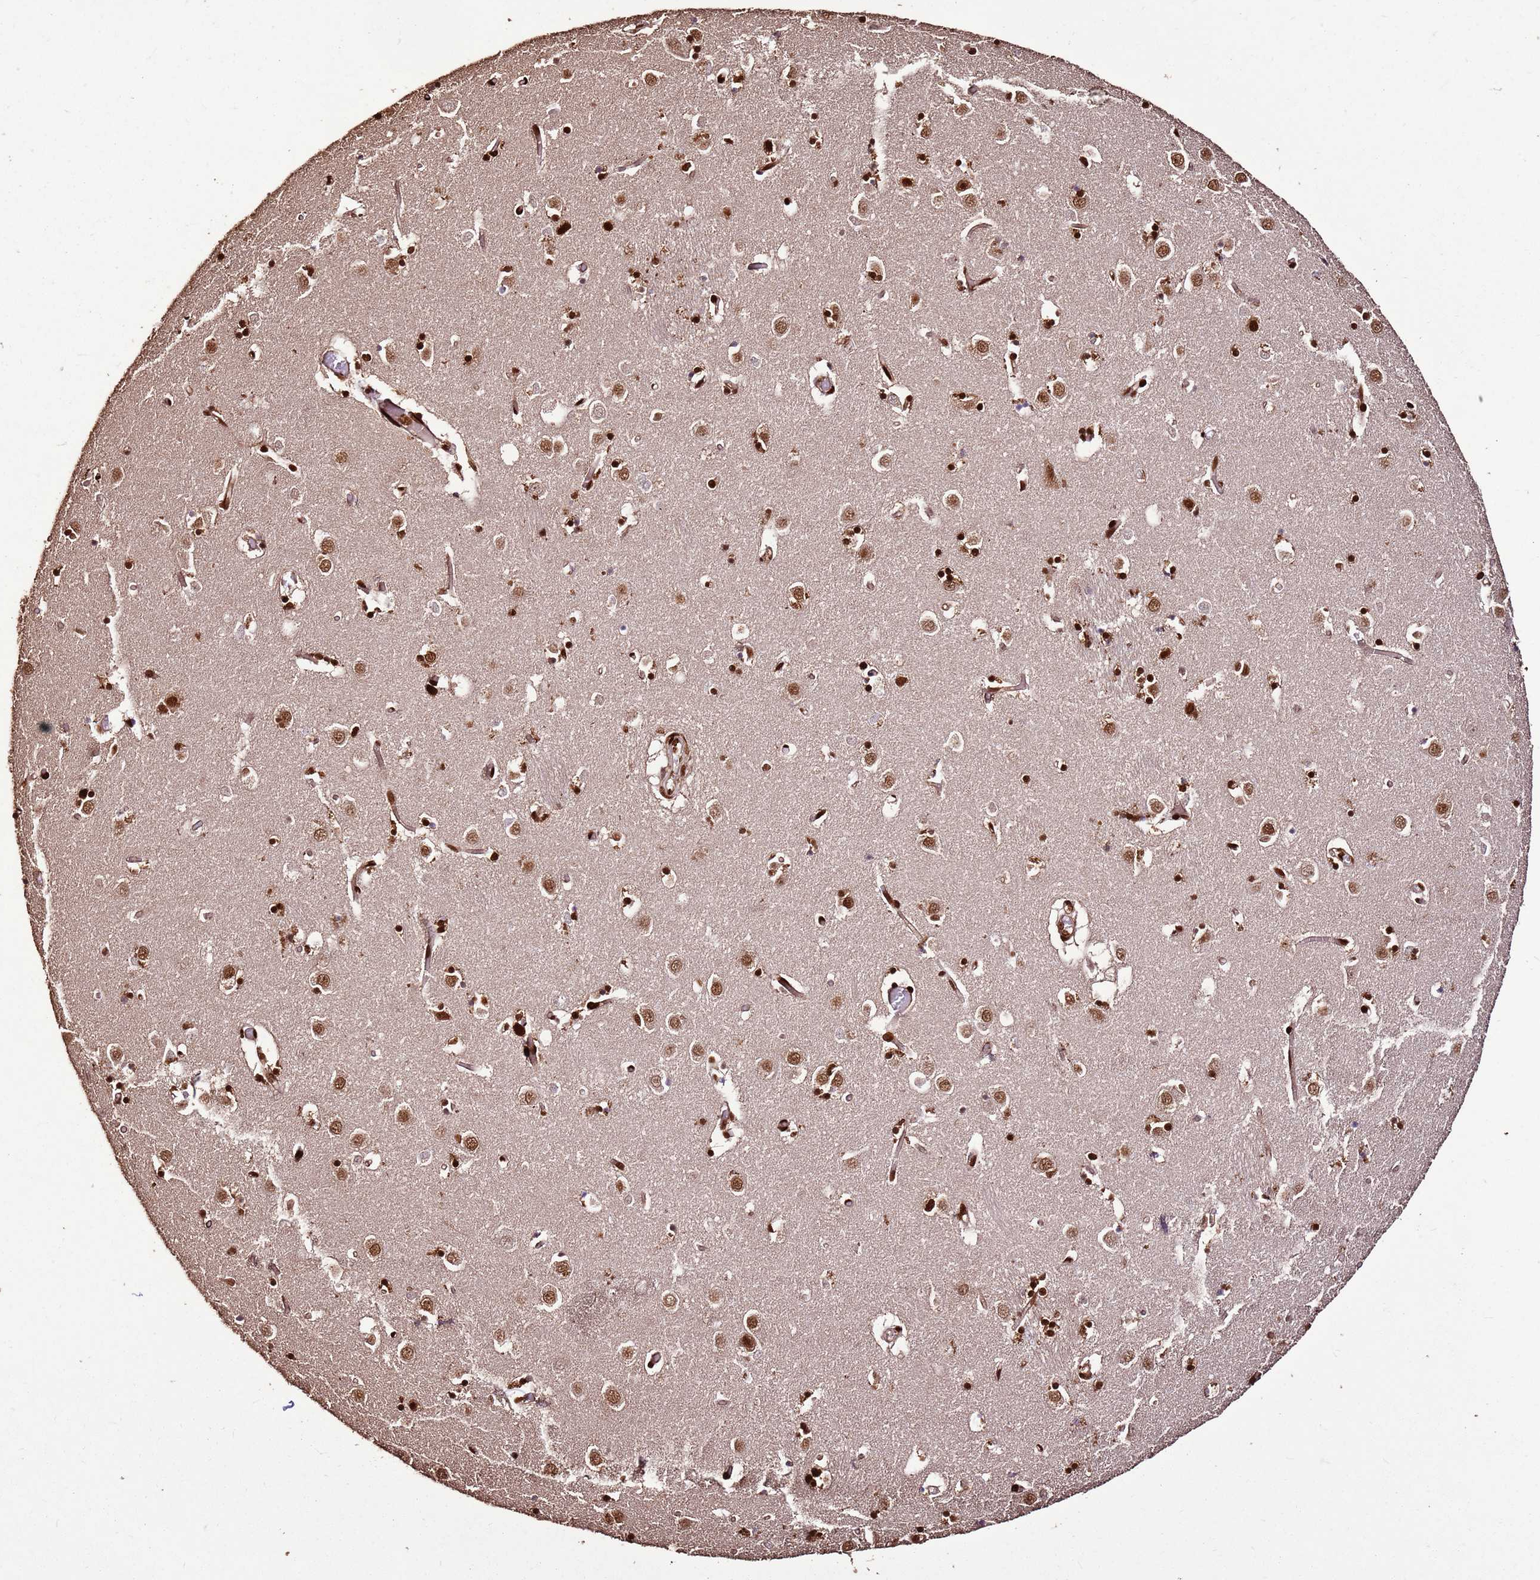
{"staining": {"intensity": "strong", "quantity": ">75%", "location": "nuclear"}, "tissue": "caudate", "cell_type": "Glial cells", "image_type": "normal", "snomed": [{"axis": "morphology", "description": "Normal tissue, NOS"}, {"axis": "topography", "description": "Lateral ventricle wall"}], "caption": "Normal caudate was stained to show a protein in brown. There is high levels of strong nuclear expression in approximately >75% of glial cells.", "gene": "HNRNPAB", "patient": {"sex": "male", "age": 70}}